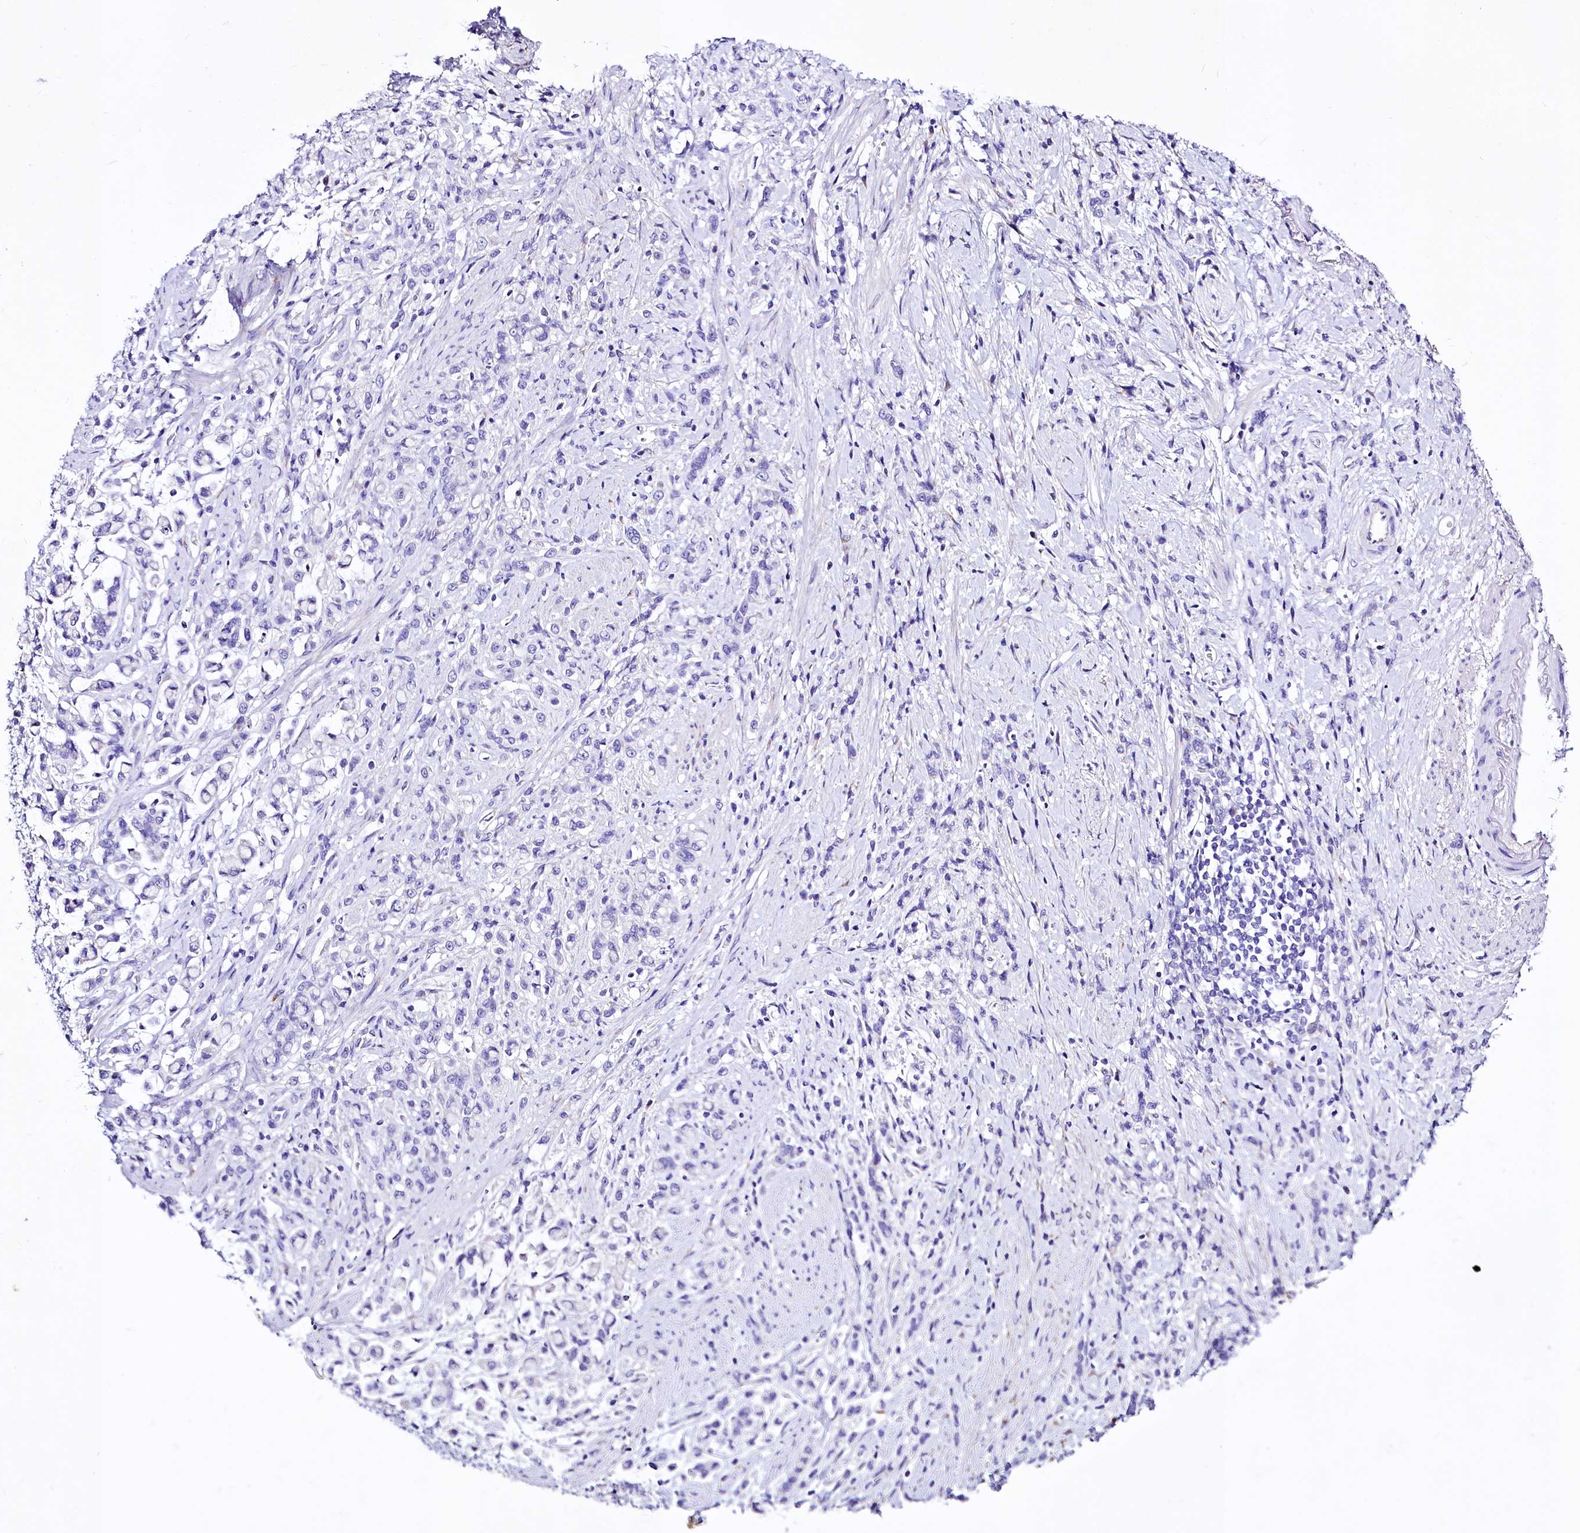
{"staining": {"intensity": "negative", "quantity": "none", "location": "none"}, "tissue": "stomach cancer", "cell_type": "Tumor cells", "image_type": "cancer", "snomed": [{"axis": "morphology", "description": "Adenocarcinoma, NOS"}, {"axis": "topography", "description": "Stomach"}], "caption": "The photomicrograph reveals no staining of tumor cells in stomach adenocarcinoma.", "gene": "A2ML1", "patient": {"sex": "female", "age": 60}}